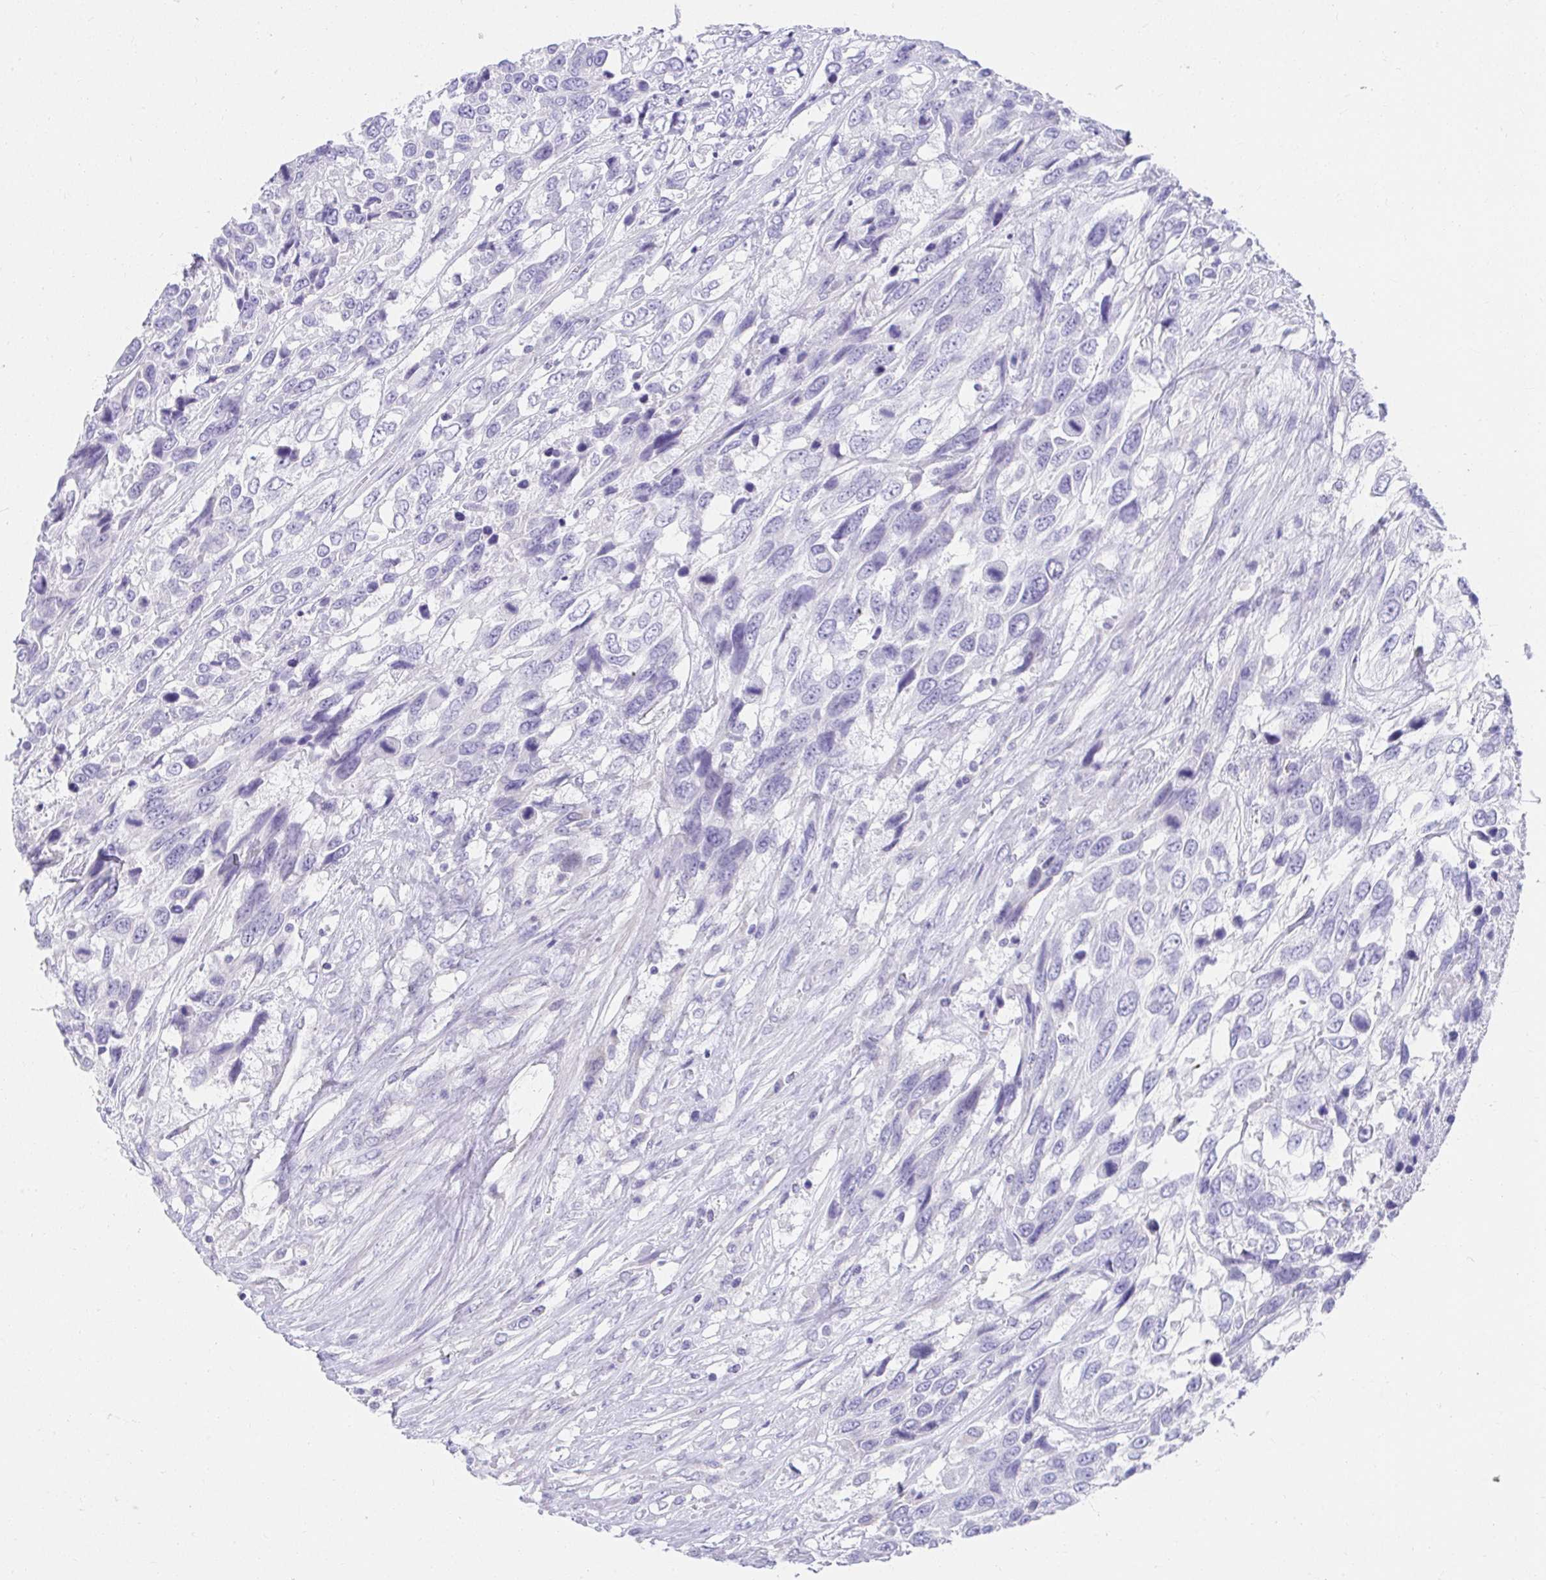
{"staining": {"intensity": "negative", "quantity": "none", "location": "none"}, "tissue": "urothelial cancer", "cell_type": "Tumor cells", "image_type": "cancer", "snomed": [{"axis": "morphology", "description": "Urothelial carcinoma, High grade"}, {"axis": "topography", "description": "Urinary bladder"}], "caption": "IHC of urothelial cancer displays no positivity in tumor cells.", "gene": "VGLL1", "patient": {"sex": "female", "age": 70}}